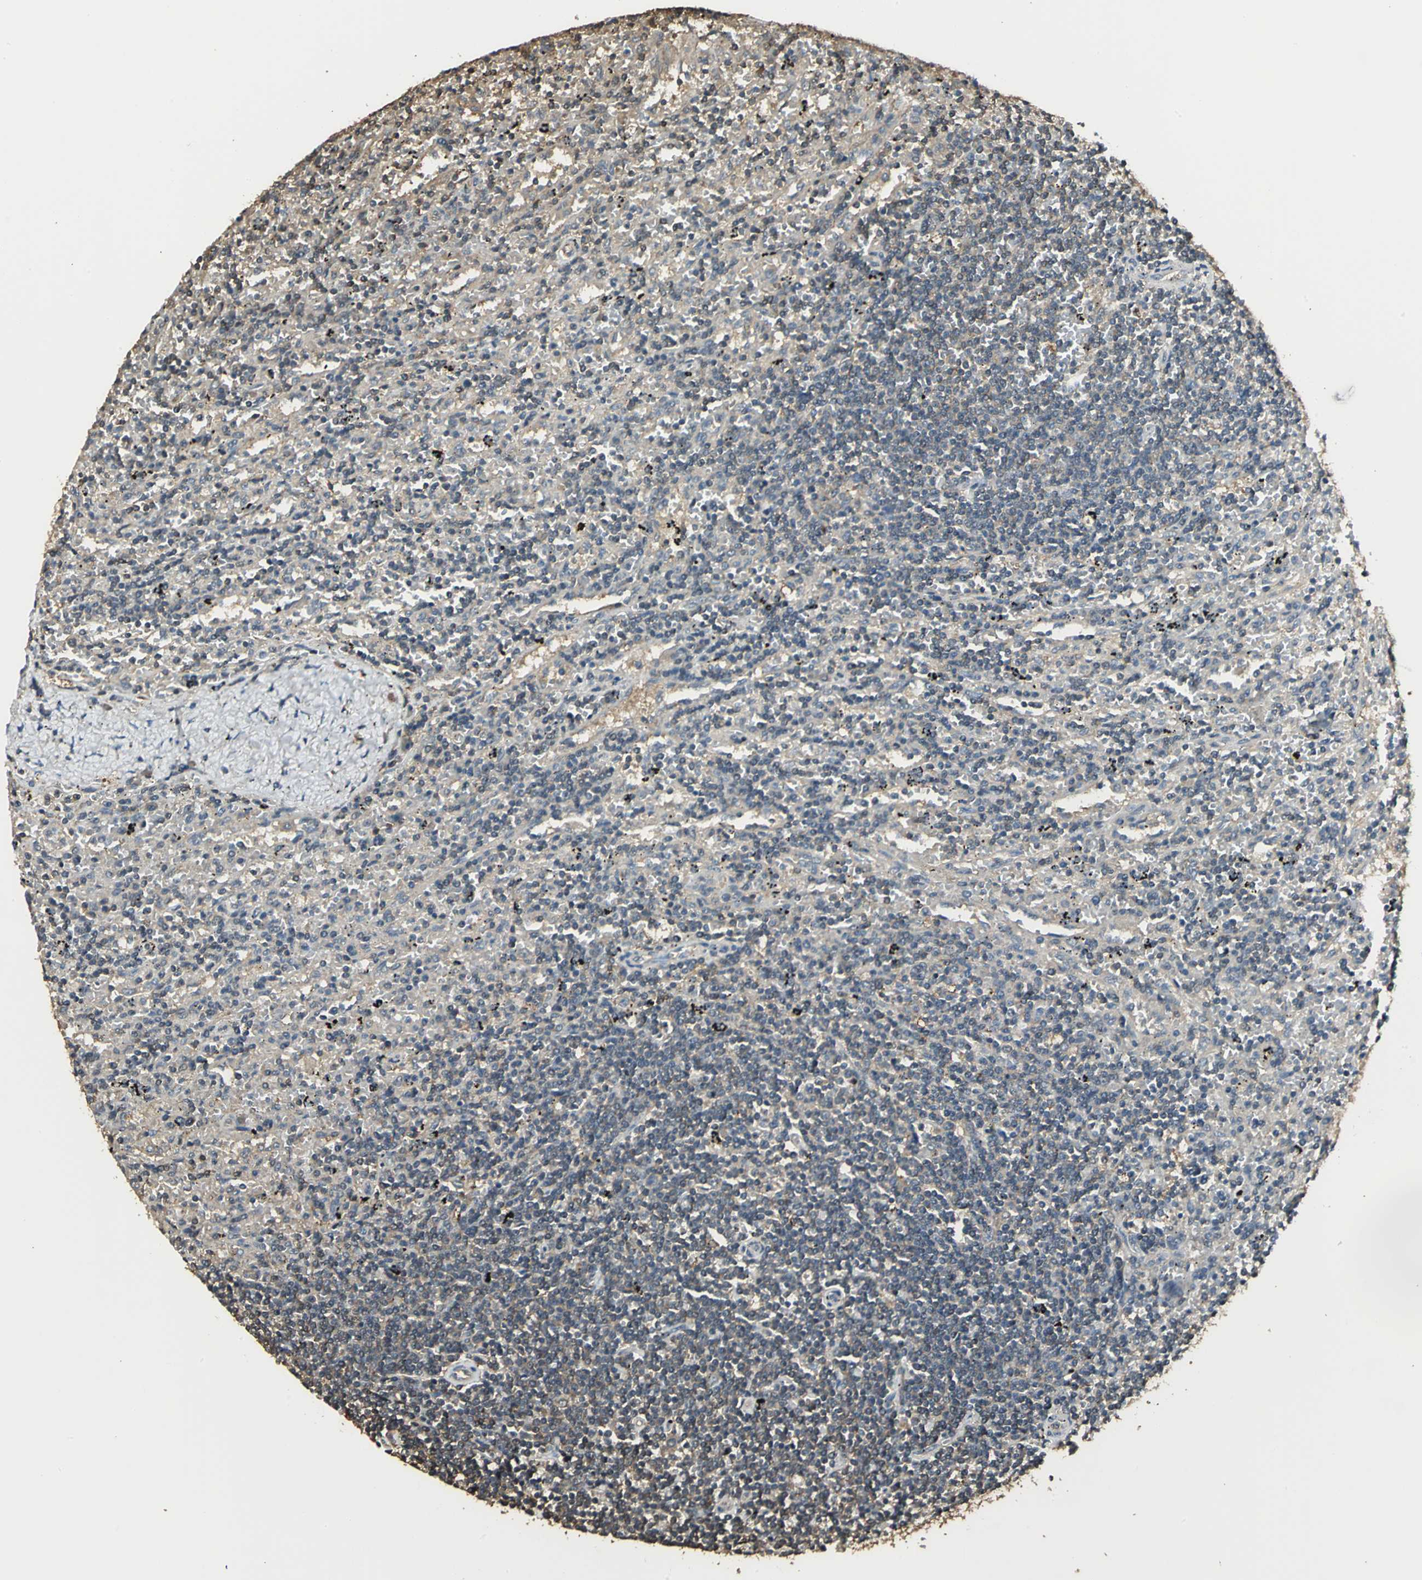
{"staining": {"intensity": "weak", "quantity": ">75%", "location": "cytoplasmic/membranous"}, "tissue": "lymphoma", "cell_type": "Tumor cells", "image_type": "cancer", "snomed": [{"axis": "morphology", "description": "Malignant lymphoma, non-Hodgkin's type, Low grade"}, {"axis": "topography", "description": "Spleen"}], "caption": "About >75% of tumor cells in malignant lymphoma, non-Hodgkin's type (low-grade) reveal weak cytoplasmic/membranous protein staining as visualized by brown immunohistochemical staining.", "gene": "PARK7", "patient": {"sex": "male", "age": 76}}